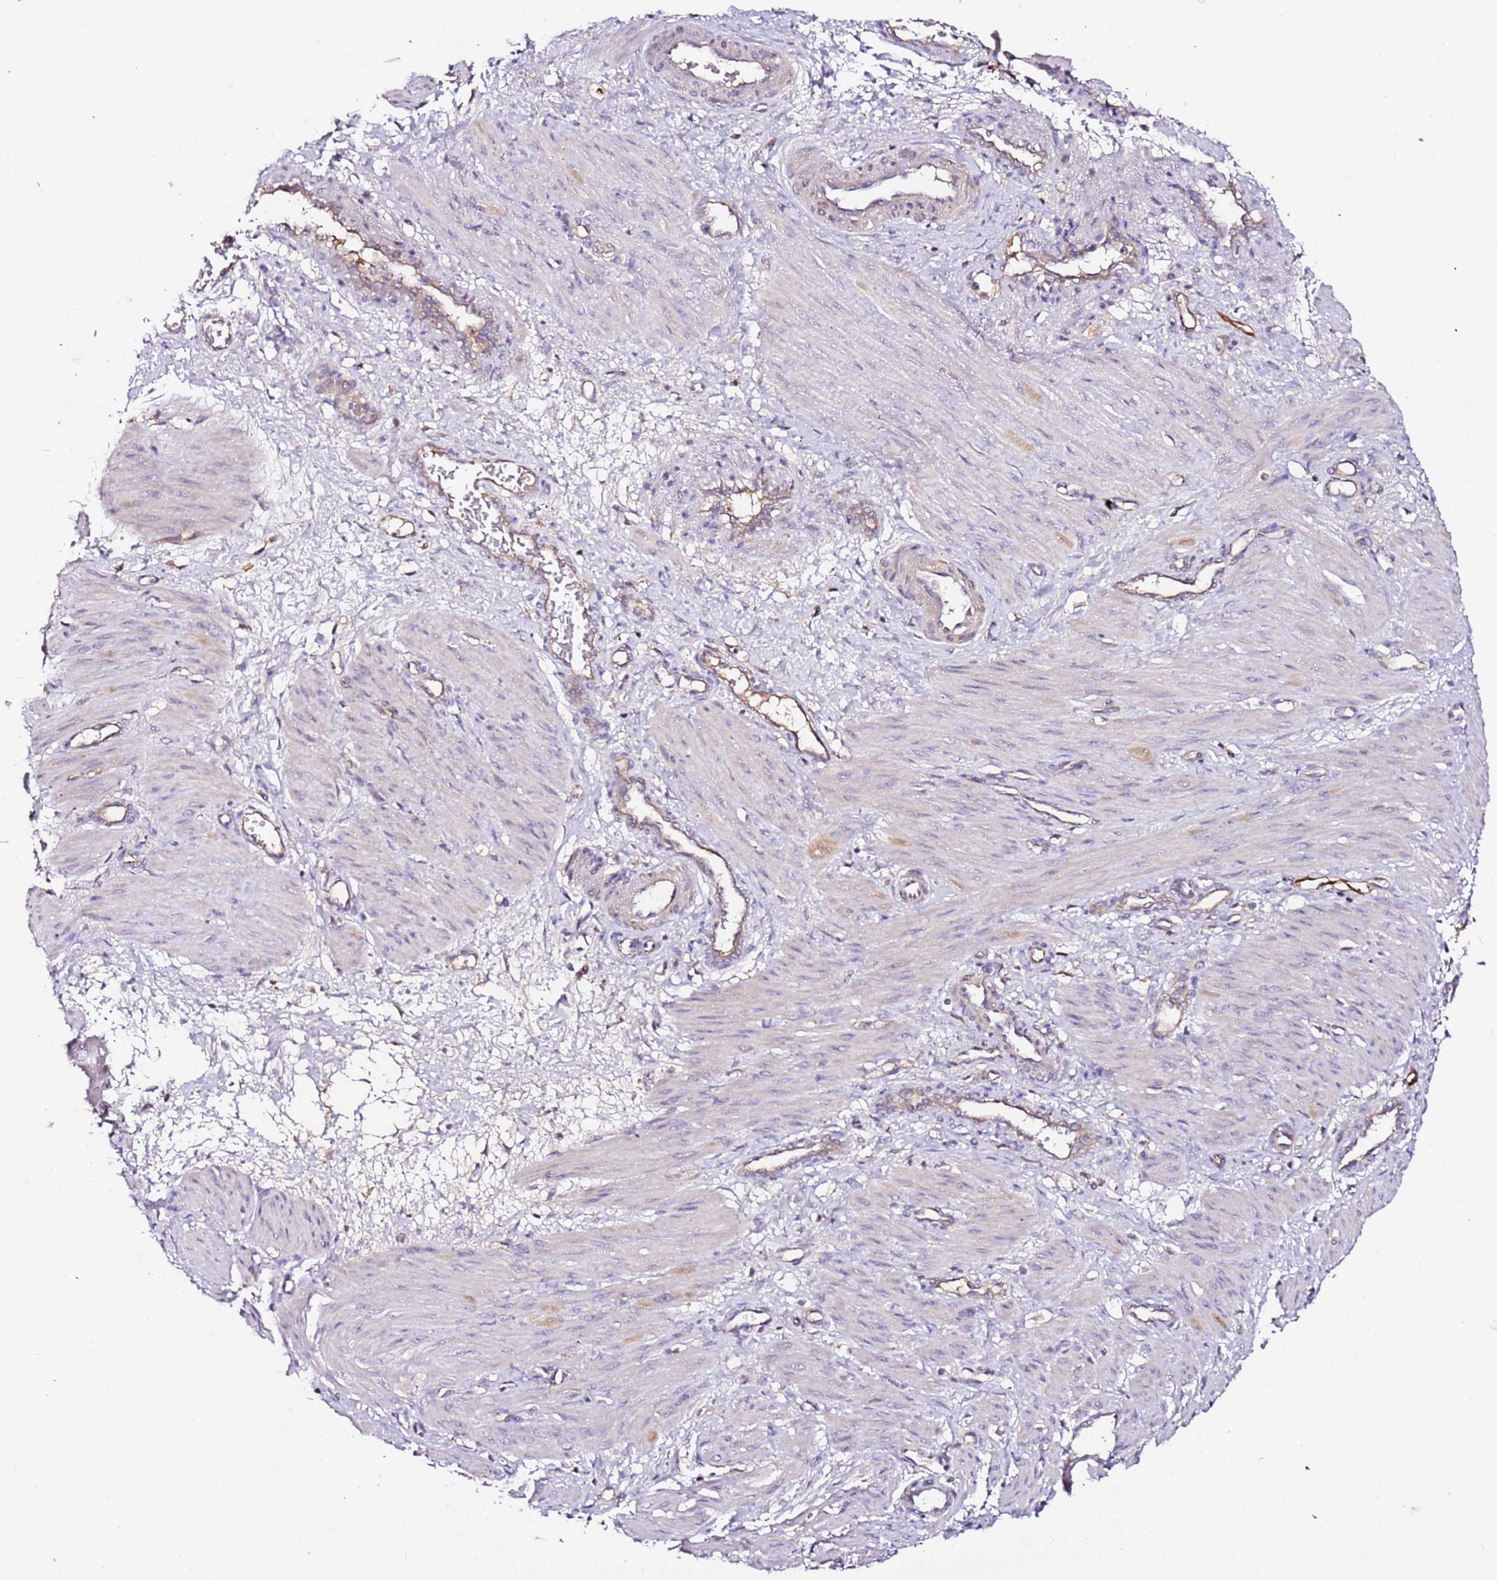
{"staining": {"intensity": "negative", "quantity": "none", "location": "none"}, "tissue": "smooth muscle", "cell_type": "Smooth muscle cells", "image_type": "normal", "snomed": [{"axis": "morphology", "description": "Normal tissue, NOS"}, {"axis": "topography", "description": "Endometrium"}], "caption": "This is an immunohistochemistry photomicrograph of normal smooth muscle. There is no positivity in smooth muscle cells.", "gene": "FLVCR1", "patient": {"sex": "female", "age": 33}}